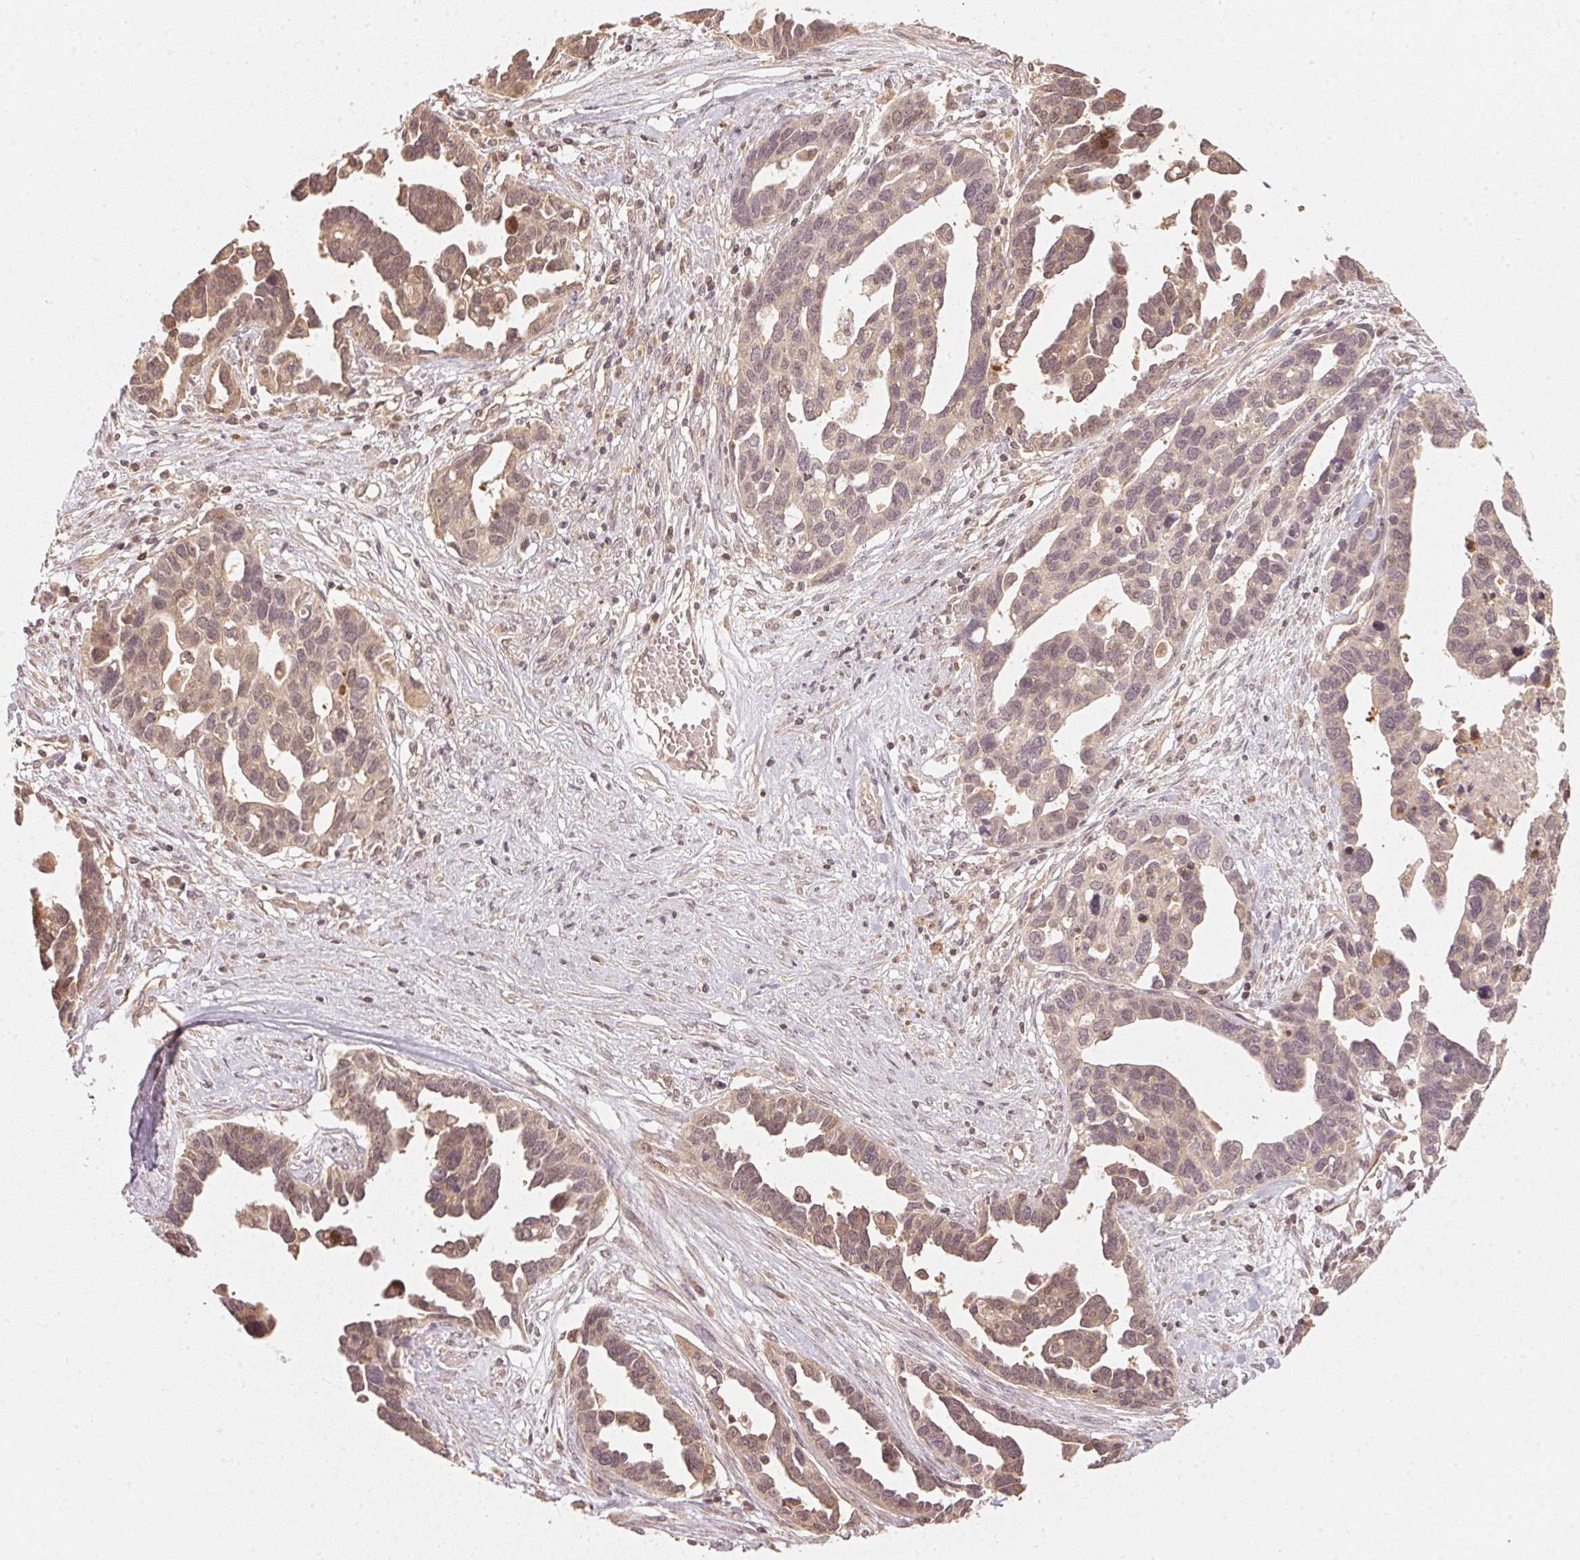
{"staining": {"intensity": "weak", "quantity": ">75%", "location": "cytoplasmic/membranous,nuclear"}, "tissue": "ovarian cancer", "cell_type": "Tumor cells", "image_type": "cancer", "snomed": [{"axis": "morphology", "description": "Cystadenocarcinoma, serous, NOS"}, {"axis": "topography", "description": "Ovary"}], "caption": "Immunohistochemistry (DAB) staining of human ovarian cancer (serous cystadenocarcinoma) displays weak cytoplasmic/membranous and nuclear protein staining in about >75% of tumor cells.", "gene": "UBE2L3", "patient": {"sex": "female", "age": 54}}